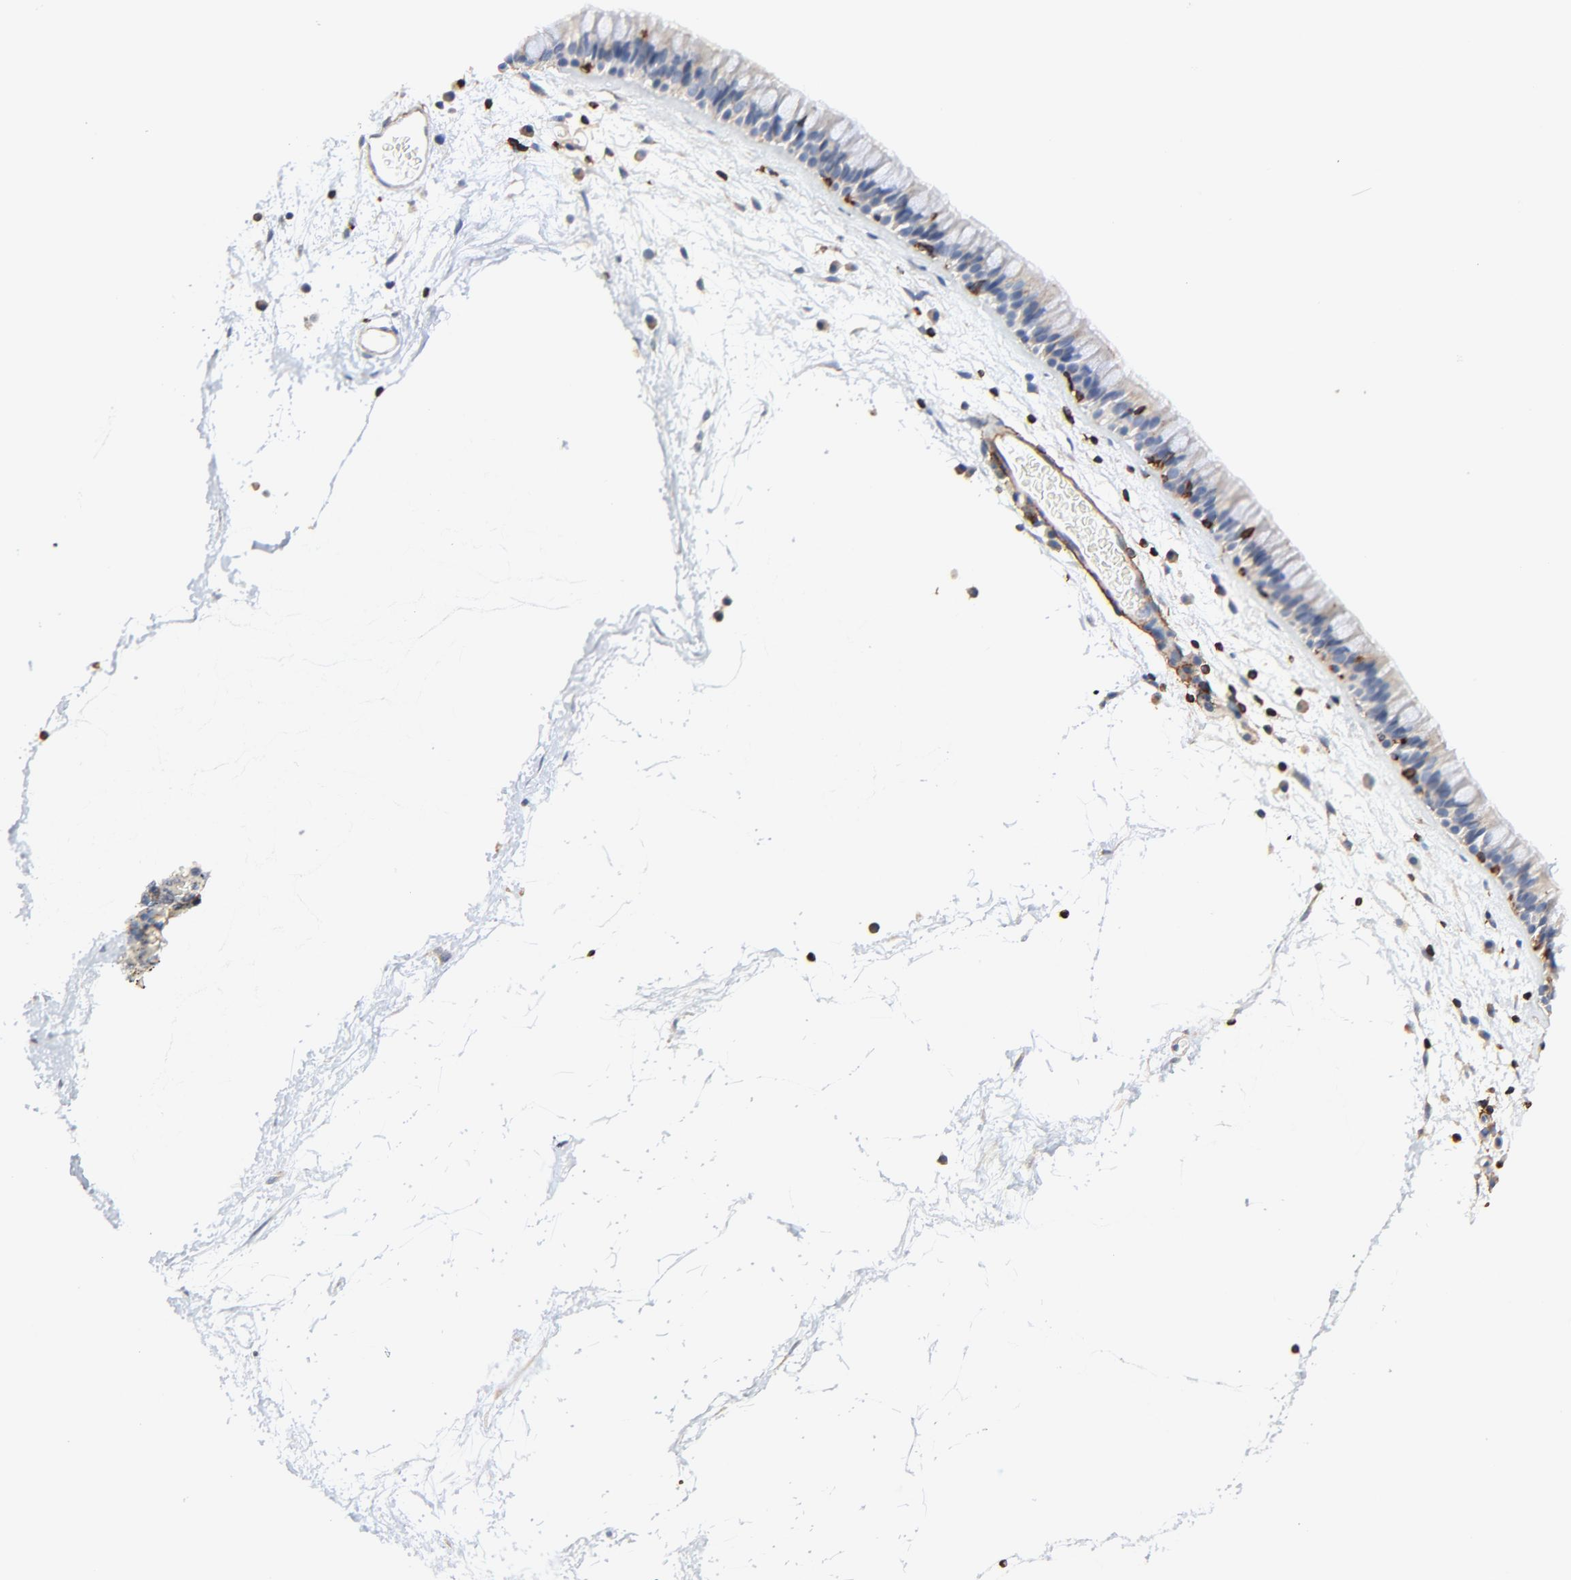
{"staining": {"intensity": "weak", "quantity": "25%-75%", "location": "cytoplasmic/membranous"}, "tissue": "nasopharynx", "cell_type": "Respiratory epithelial cells", "image_type": "normal", "snomed": [{"axis": "morphology", "description": "Normal tissue, NOS"}, {"axis": "morphology", "description": "Inflammation, NOS"}, {"axis": "topography", "description": "Nasopharynx"}], "caption": "Protein expression analysis of normal nasopharynx shows weak cytoplasmic/membranous expression in about 25%-75% of respiratory epithelial cells. Nuclei are stained in blue.", "gene": "SKAP1", "patient": {"sex": "male", "age": 48}}